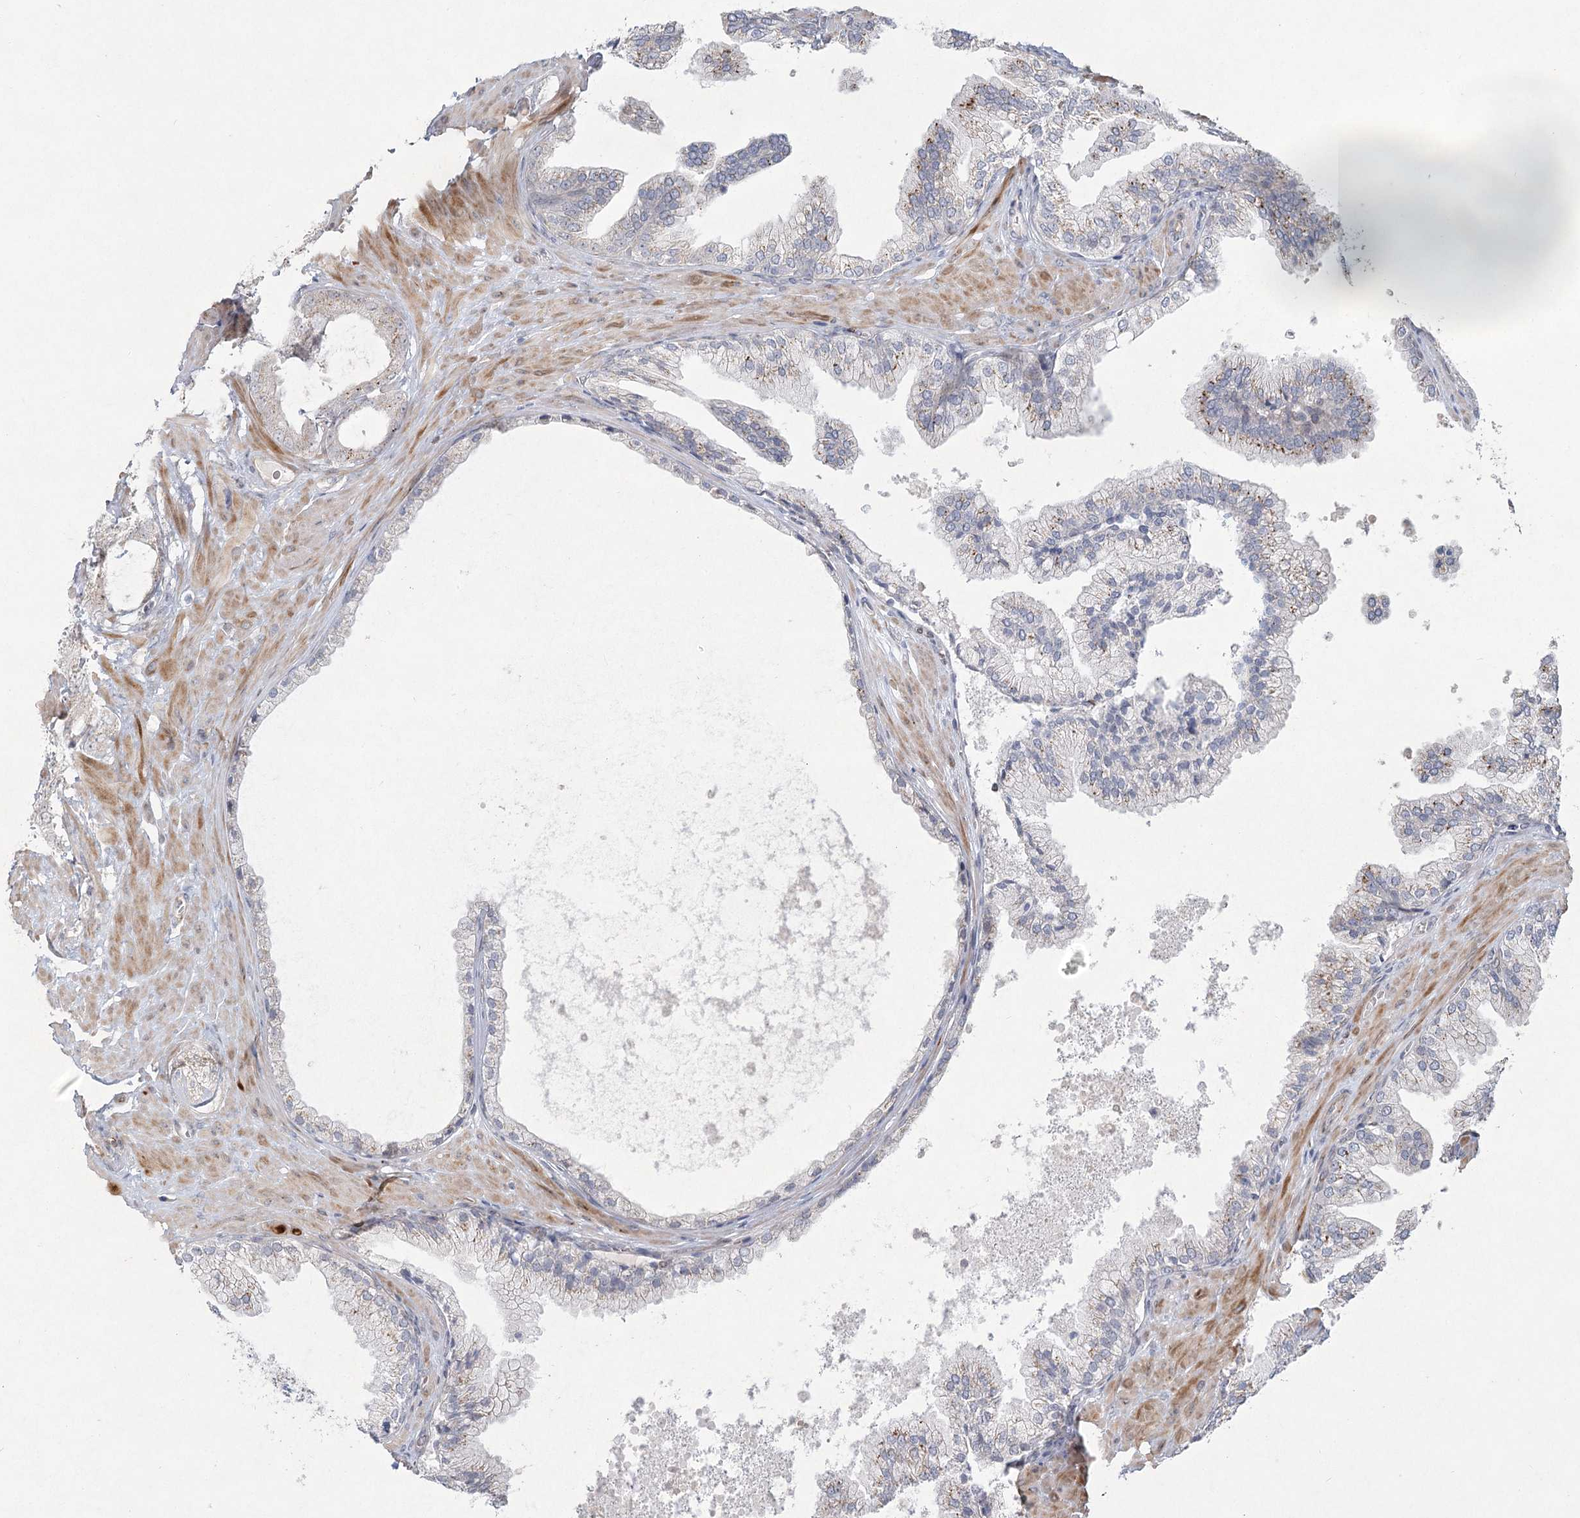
{"staining": {"intensity": "weak", "quantity": "<25%", "location": "cytoplasmic/membranous"}, "tissue": "prostate cancer", "cell_type": "Tumor cells", "image_type": "cancer", "snomed": [{"axis": "morphology", "description": "Adenocarcinoma, Low grade"}, {"axis": "topography", "description": "Prostate"}], "caption": "Immunohistochemical staining of prostate cancer (adenocarcinoma (low-grade)) displays no significant expression in tumor cells.", "gene": "LRP2BP", "patient": {"sex": "male", "age": 63}}